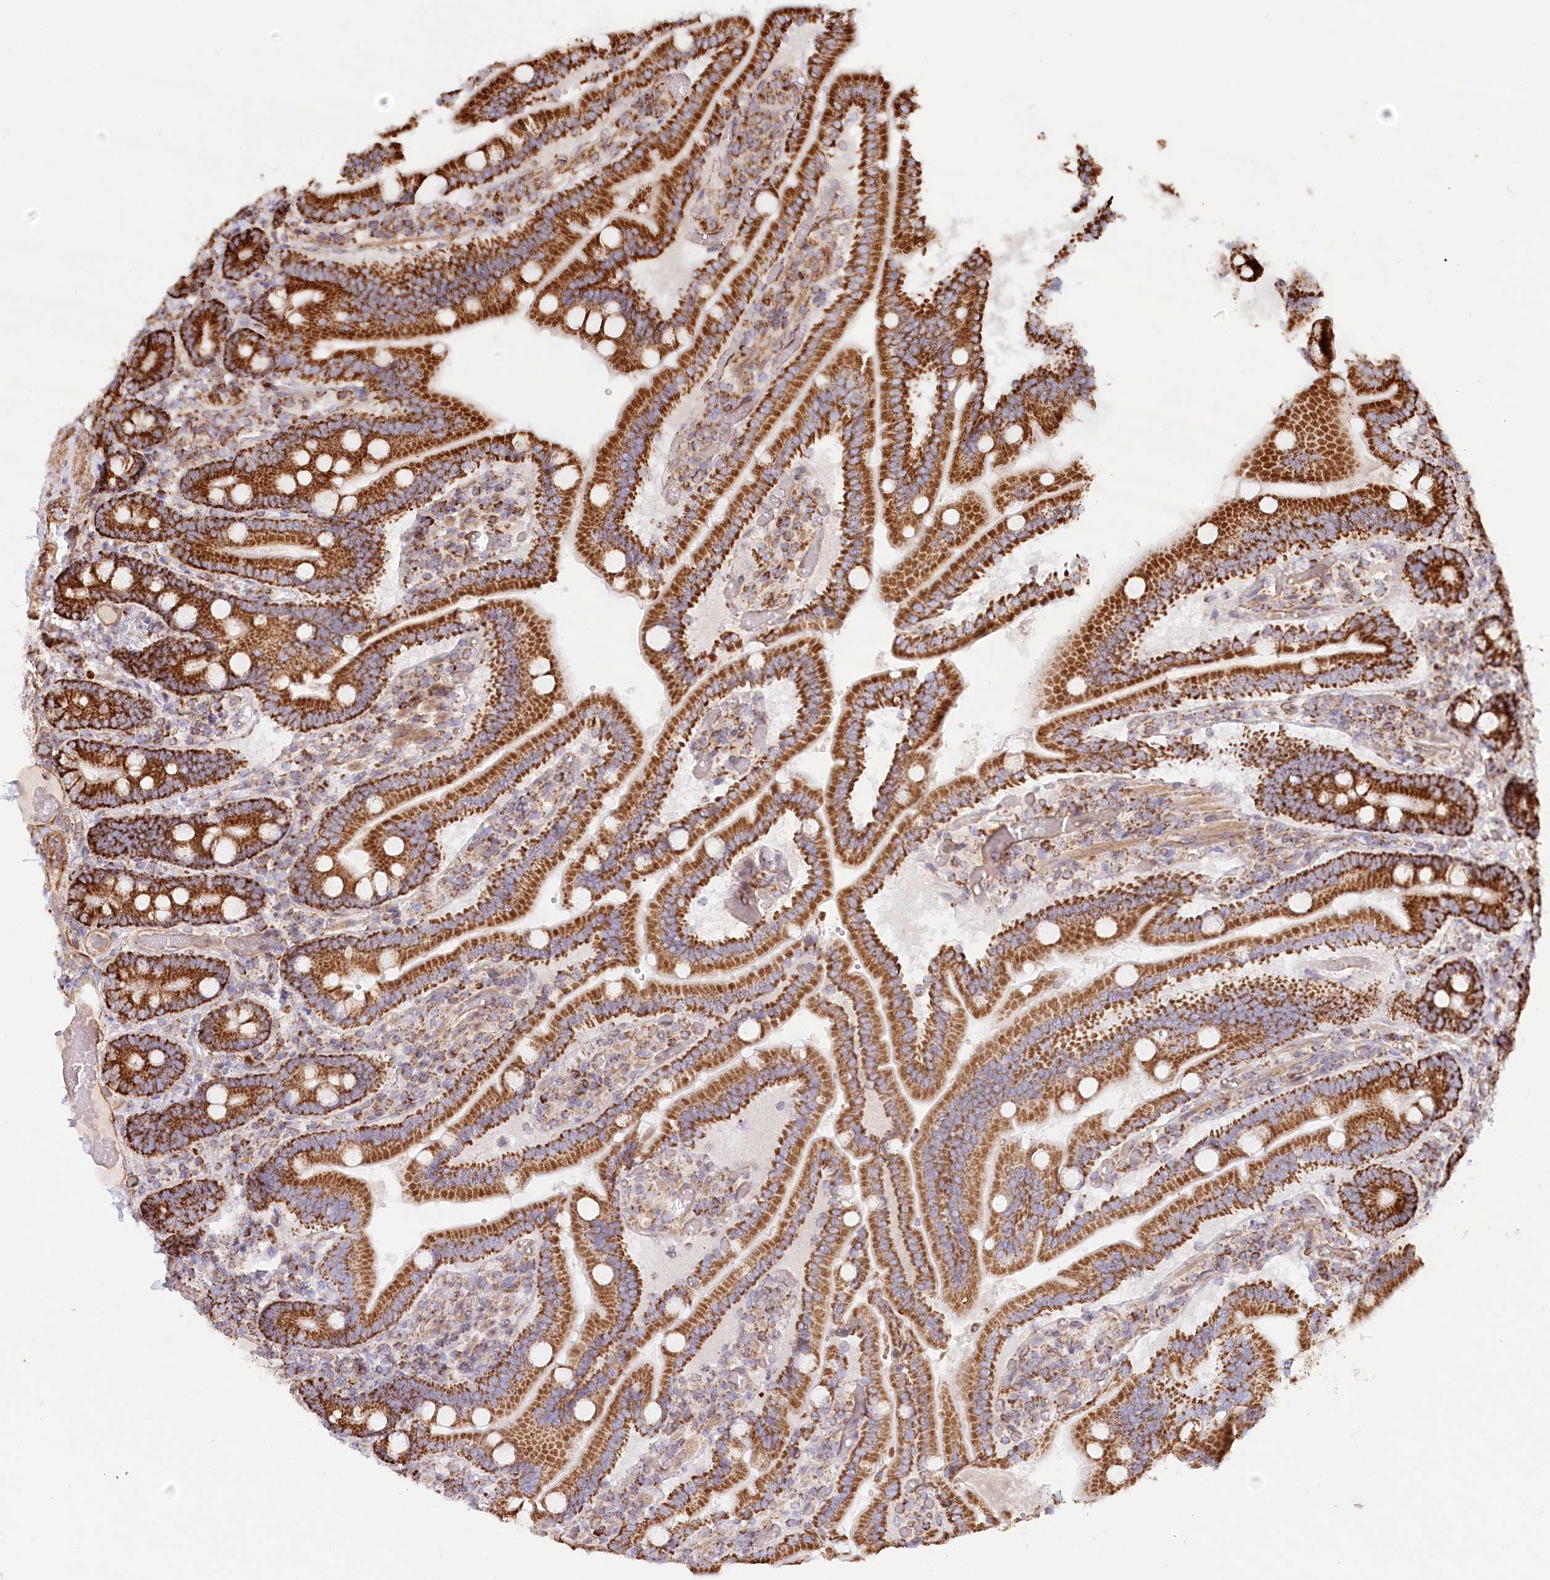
{"staining": {"intensity": "strong", "quantity": ">75%", "location": "cytoplasmic/membranous"}, "tissue": "duodenum", "cell_type": "Glandular cells", "image_type": "normal", "snomed": [{"axis": "morphology", "description": "Normal tissue, NOS"}, {"axis": "topography", "description": "Duodenum"}], "caption": "Glandular cells demonstrate strong cytoplasmic/membranous positivity in approximately >75% of cells in normal duodenum. Using DAB (3,3'-diaminobenzidine) (brown) and hematoxylin (blue) stains, captured at high magnification using brightfield microscopy.", "gene": "UMPS", "patient": {"sex": "female", "age": 62}}